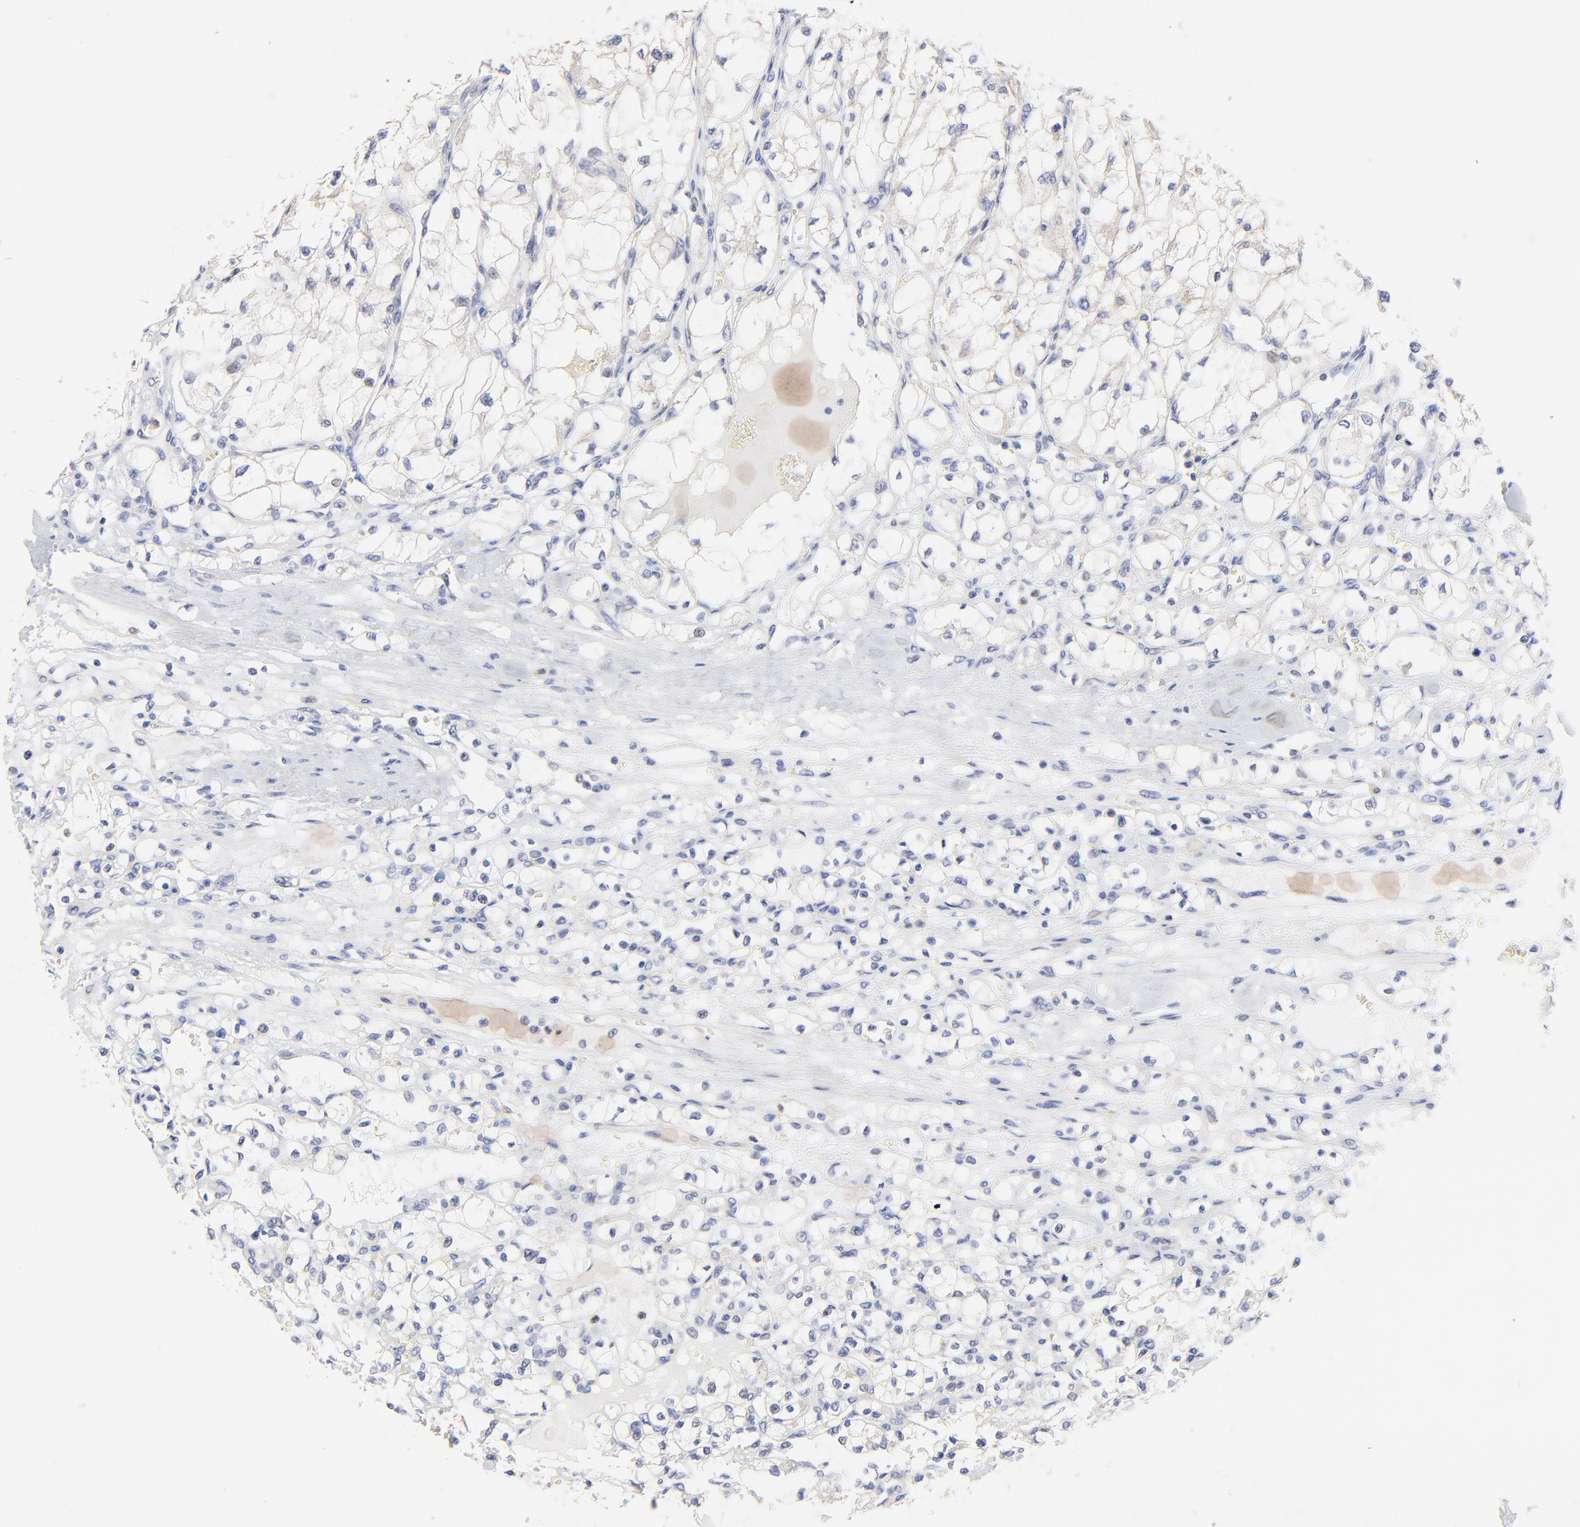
{"staining": {"intensity": "negative", "quantity": "none", "location": "none"}, "tissue": "renal cancer", "cell_type": "Tumor cells", "image_type": "cancer", "snomed": [{"axis": "morphology", "description": "Adenocarcinoma, NOS"}, {"axis": "topography", "description": "Kidney"}], "caption": "Immunohistochemistry (IHC) of renal cancer reveals no positivity in tumor cells.", "gene": "PPFIBP2", "patient": {"sex": "male", "age": 61}}